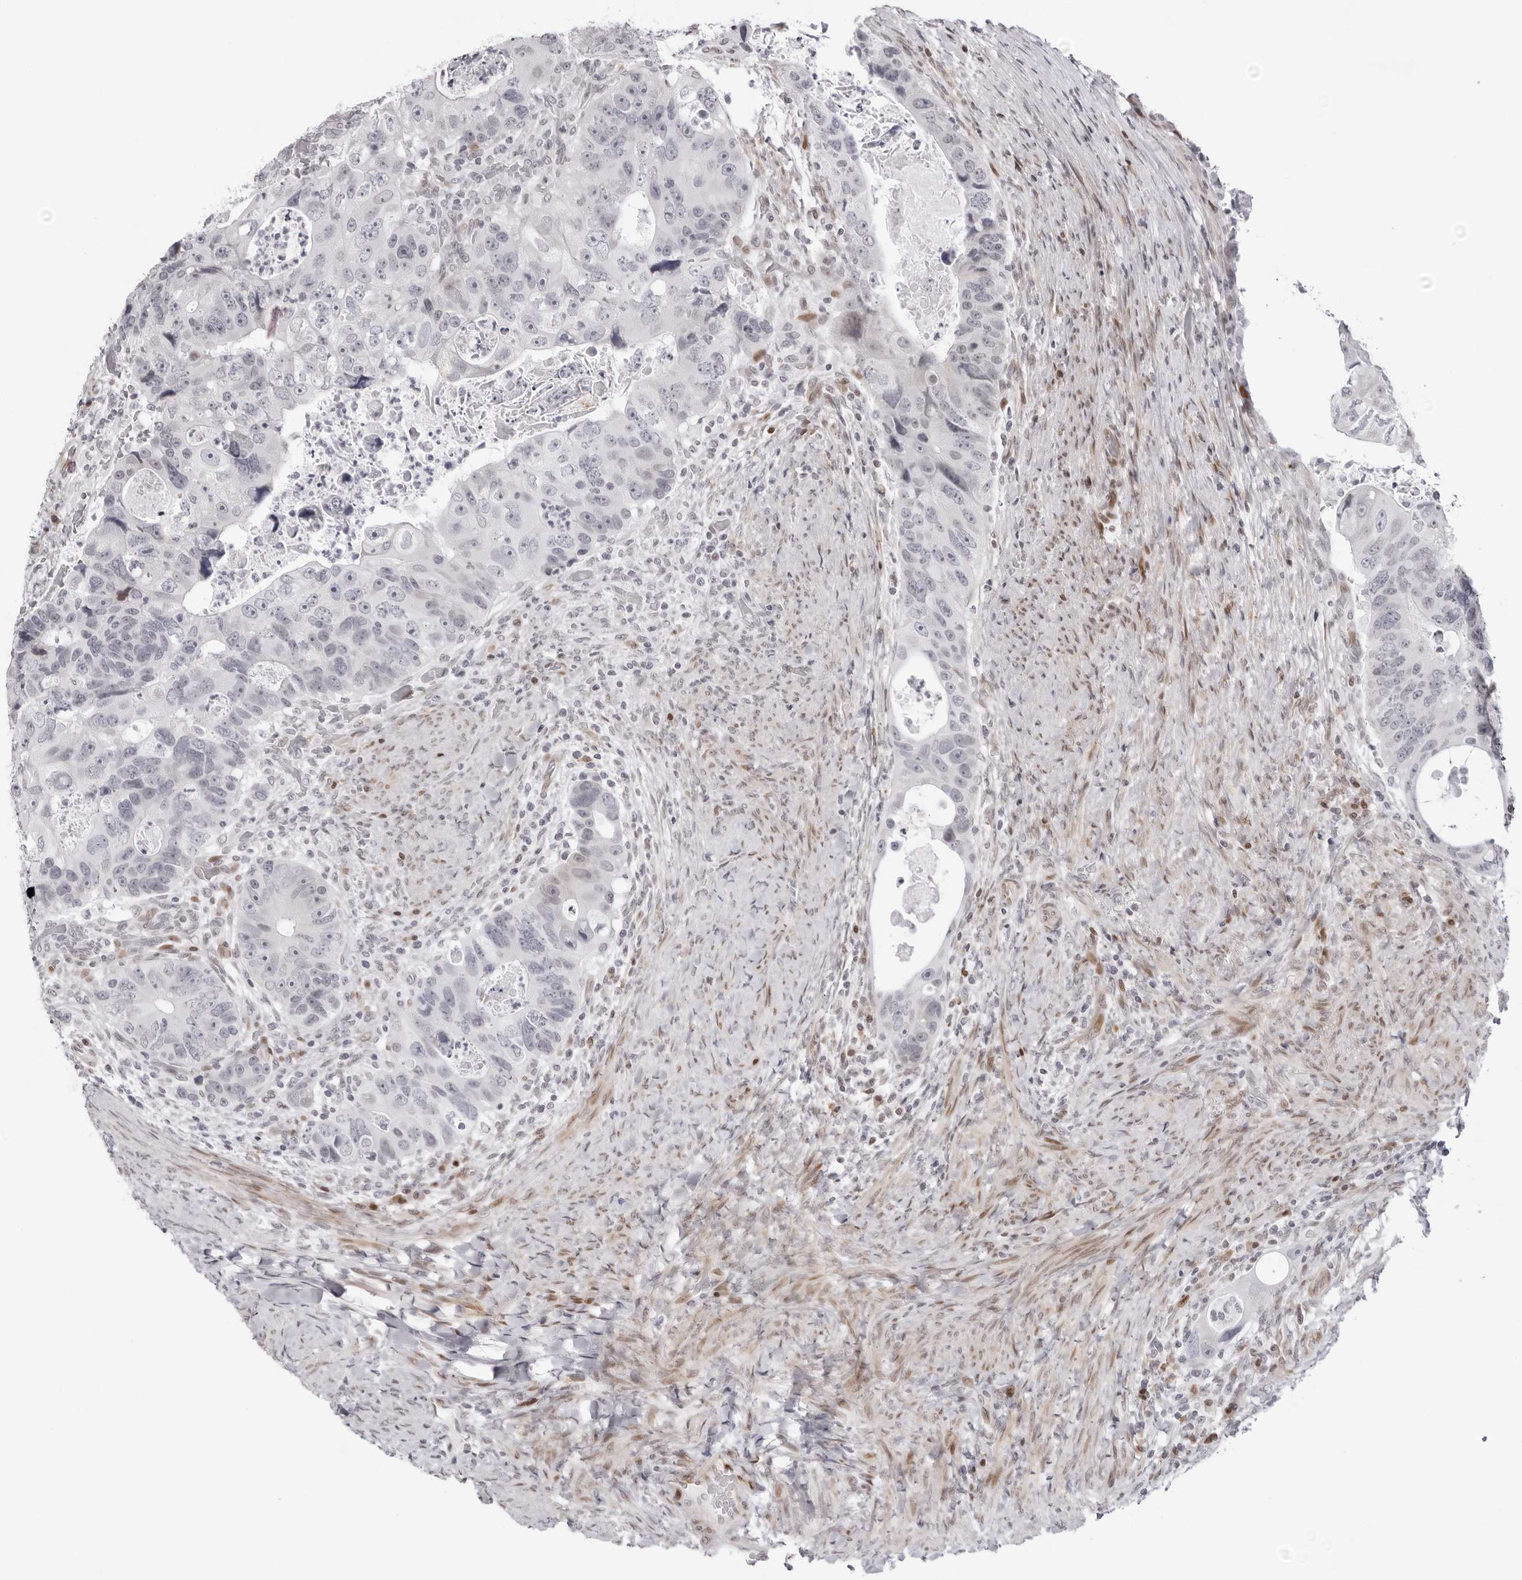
{"staining": {"intensity": "negative", "quantity": "none", "location": "none"}, "tissue": "colorectal cancer", "cell_type": "Tumor cells", "image_type": "cancer", "snomed": [{"axis": "morphology", "description": "Adenocarcinoma, NOS"}, {"axis": "topography", "description": "Rectum"}], "caption": "A high-resolution histopathology image shows immunohistochemistry staining of colorectal cancer, which shows no significant staining in tumor cells.", "gene": "NTPCR", "patient": {"sex": "male", "age": 59}}